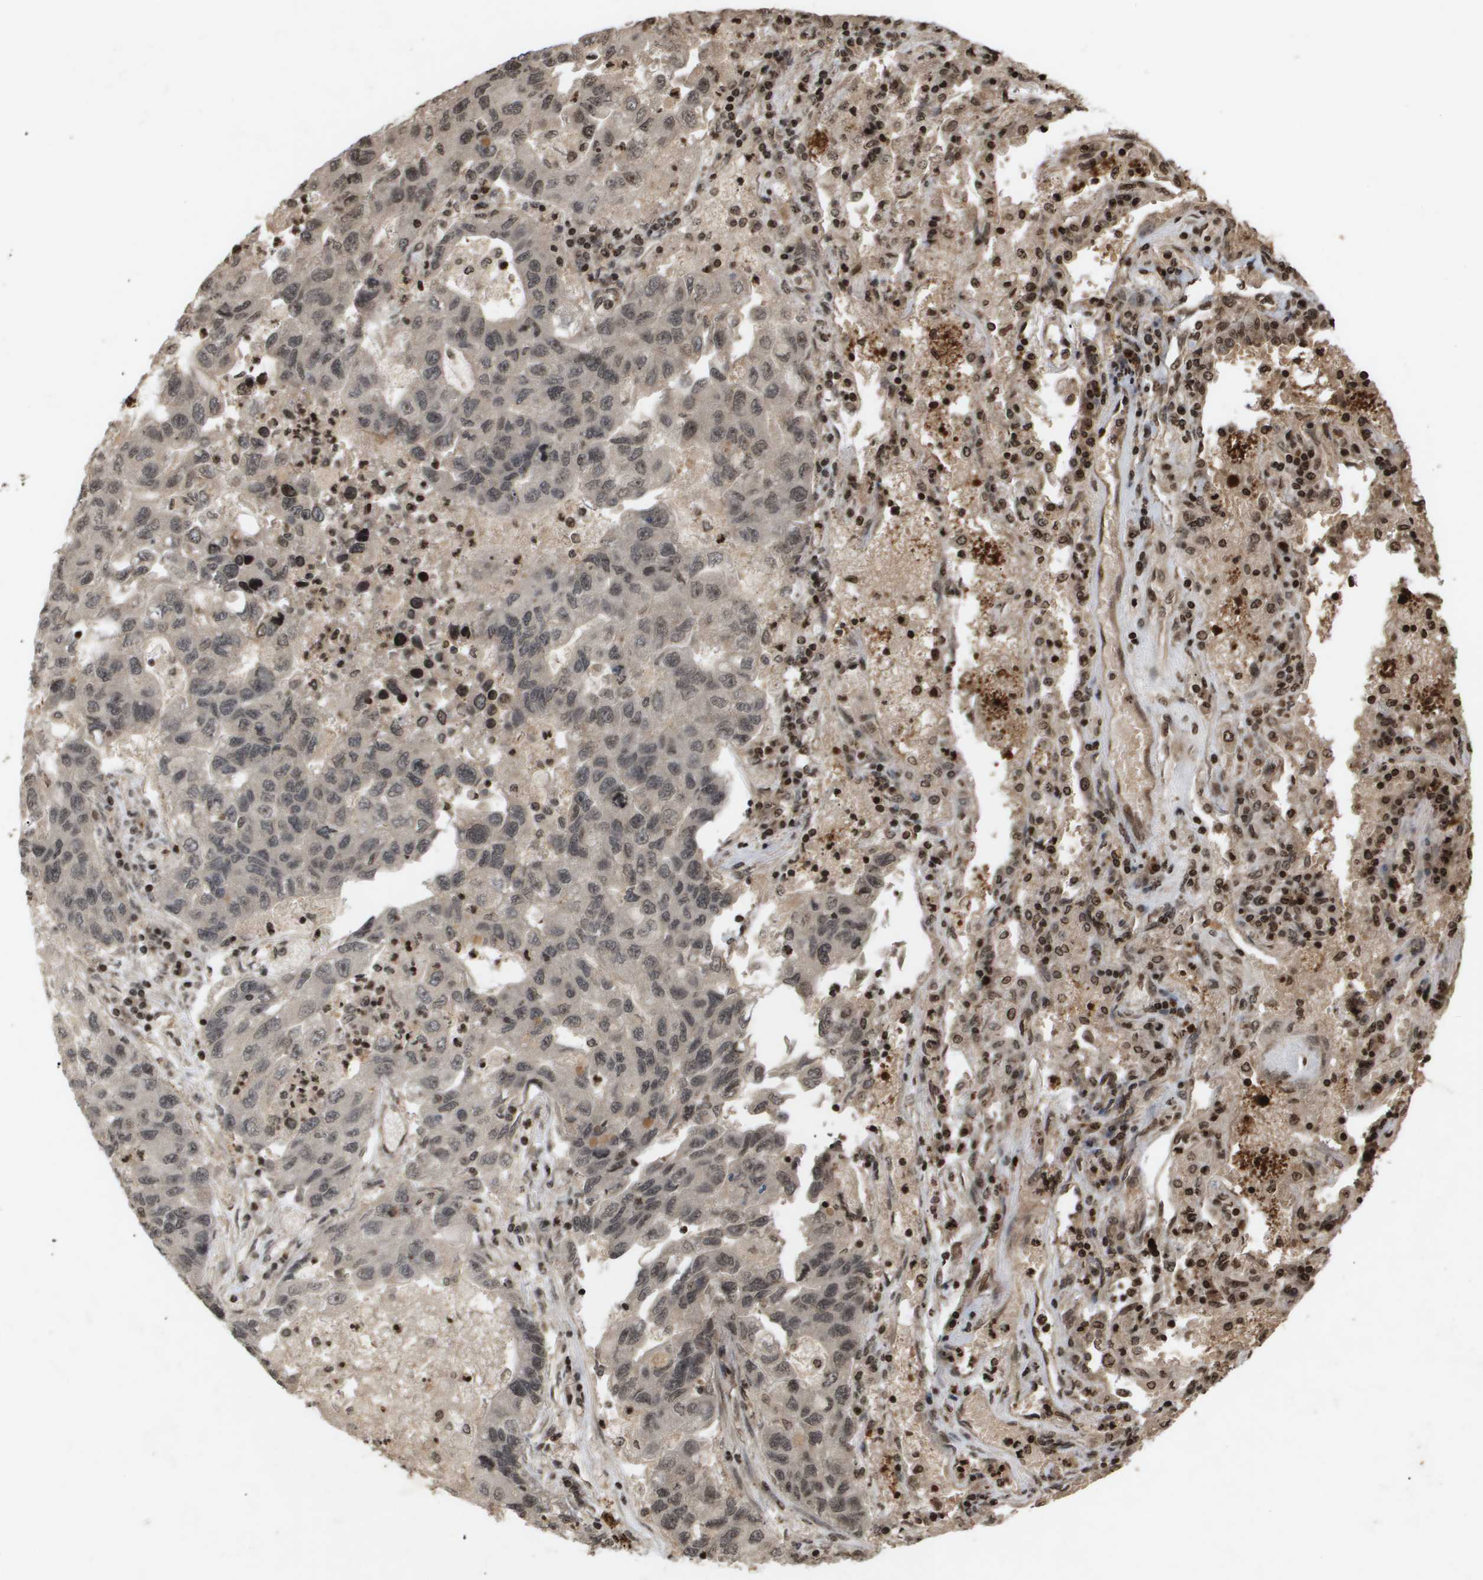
{"staining": {"intensity": "negative", "quantity": "none", "location": "none"}, "tissue": "lung cancer", "cell_type": "Tumor cells", "image_type": "cancer", "snomed": [{"axis": "morphology", "description": "Adenocarcinoma, NOS"}, {"axis": "topography", "description": "Lung"}], "caption": "The photomicrograph demonstrates no significant staining in tumor cells of lung cancer (adenocarcinoma).", "gene": "HSPA6", "patient": {"sex": "female", "age": 51}}